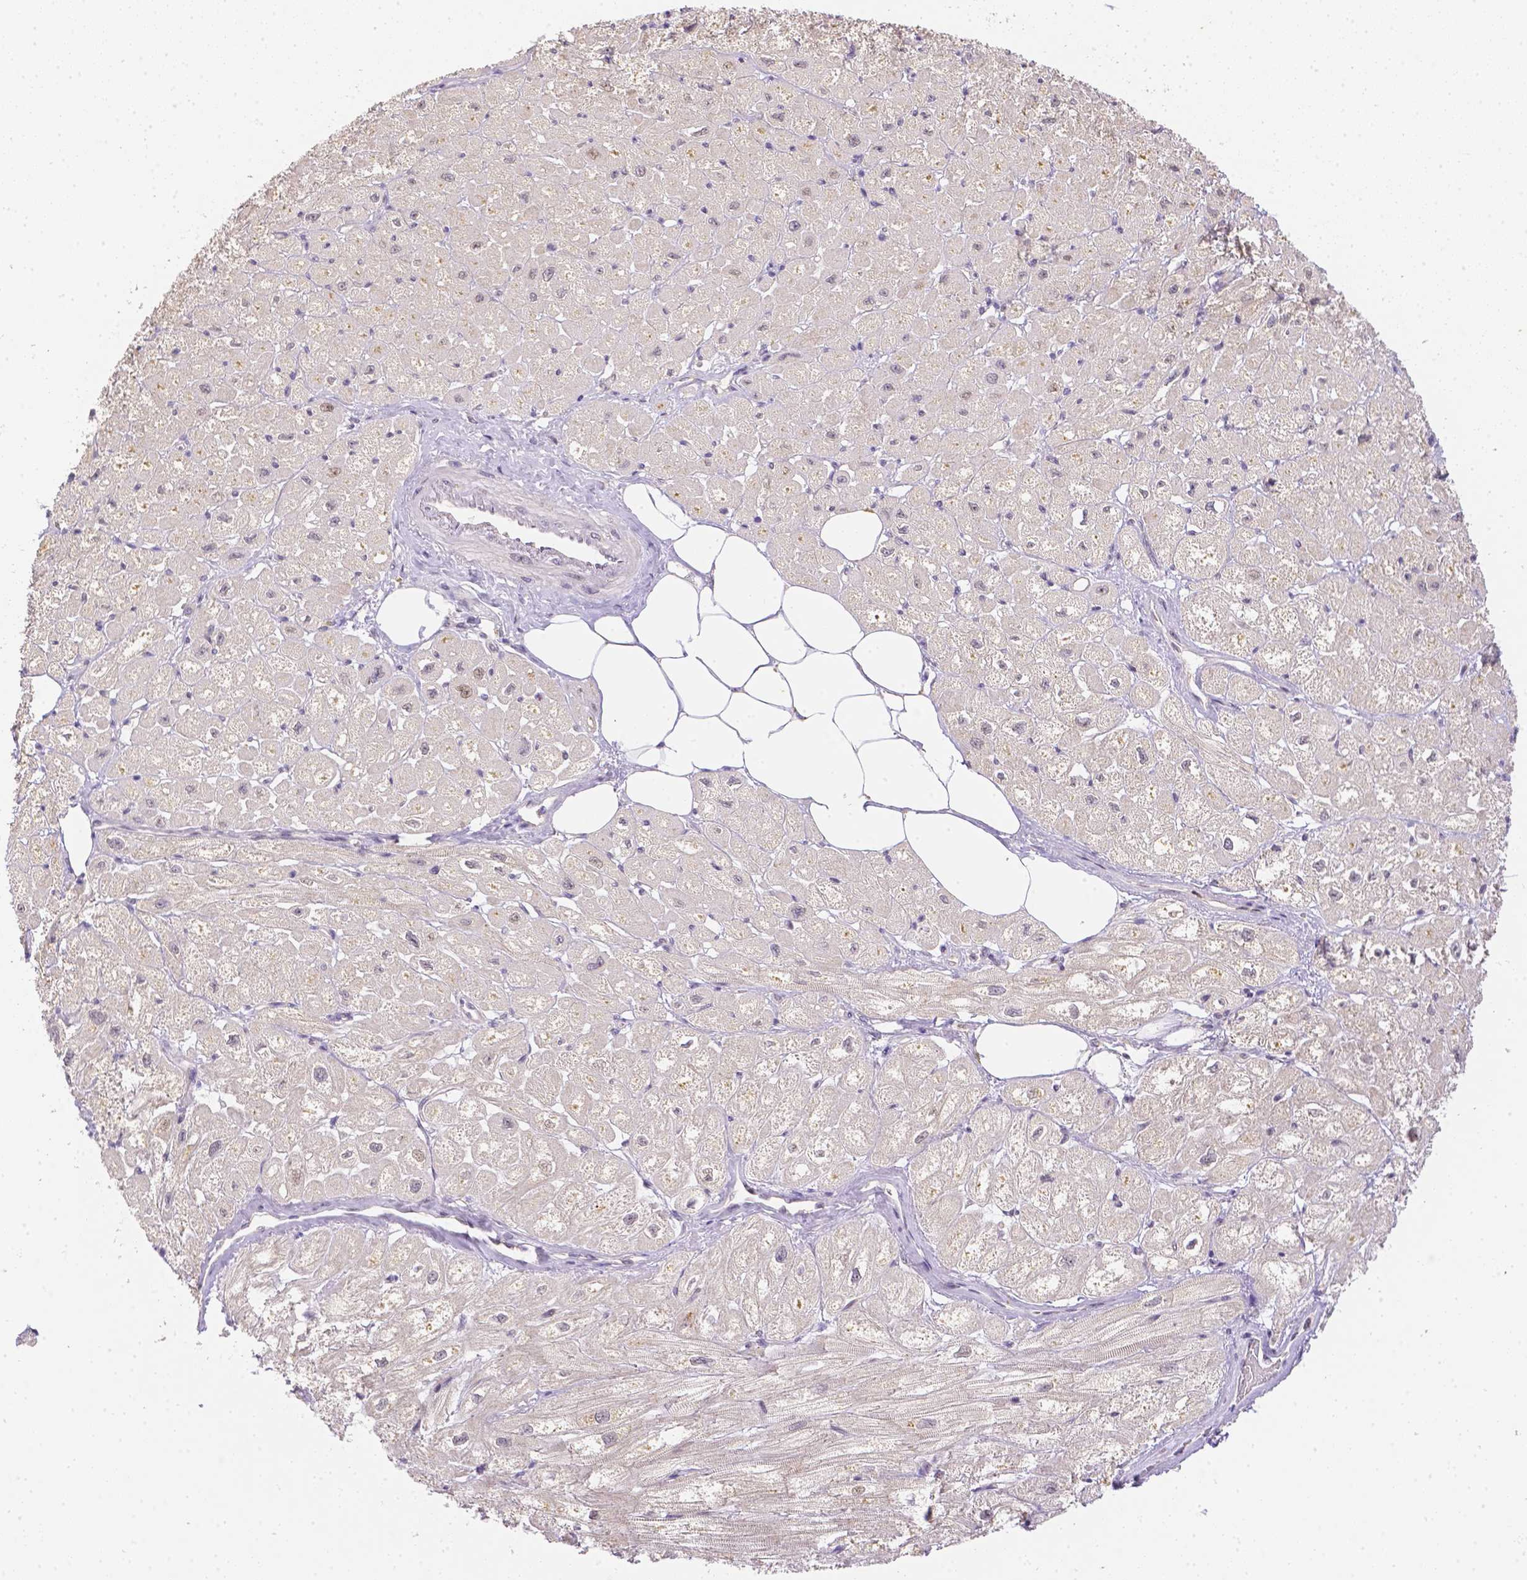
{"staining": {"intensity": "weak", "quantity": "25%-75%", "location": "cytoplasmic/membranous"}, "tissue": "heart muscle", "cell_type": "Cardiomyocytes", "image_type": "normal", "snomed": [{"axis": "morphology", "description": "Normal tissue, NOS"}, {"axis": "topography", "description": "Heart"}], "caption": "A high-resolution histopathology image shows immunohistochemistry staining of normal heart muscle, which demonstrates weak cytoplasmic/membranous expression in about 25%-75% of cardiomyocytes.", "gene": "ZNF280B", "patient": {"sex": "female", "age": 62}}